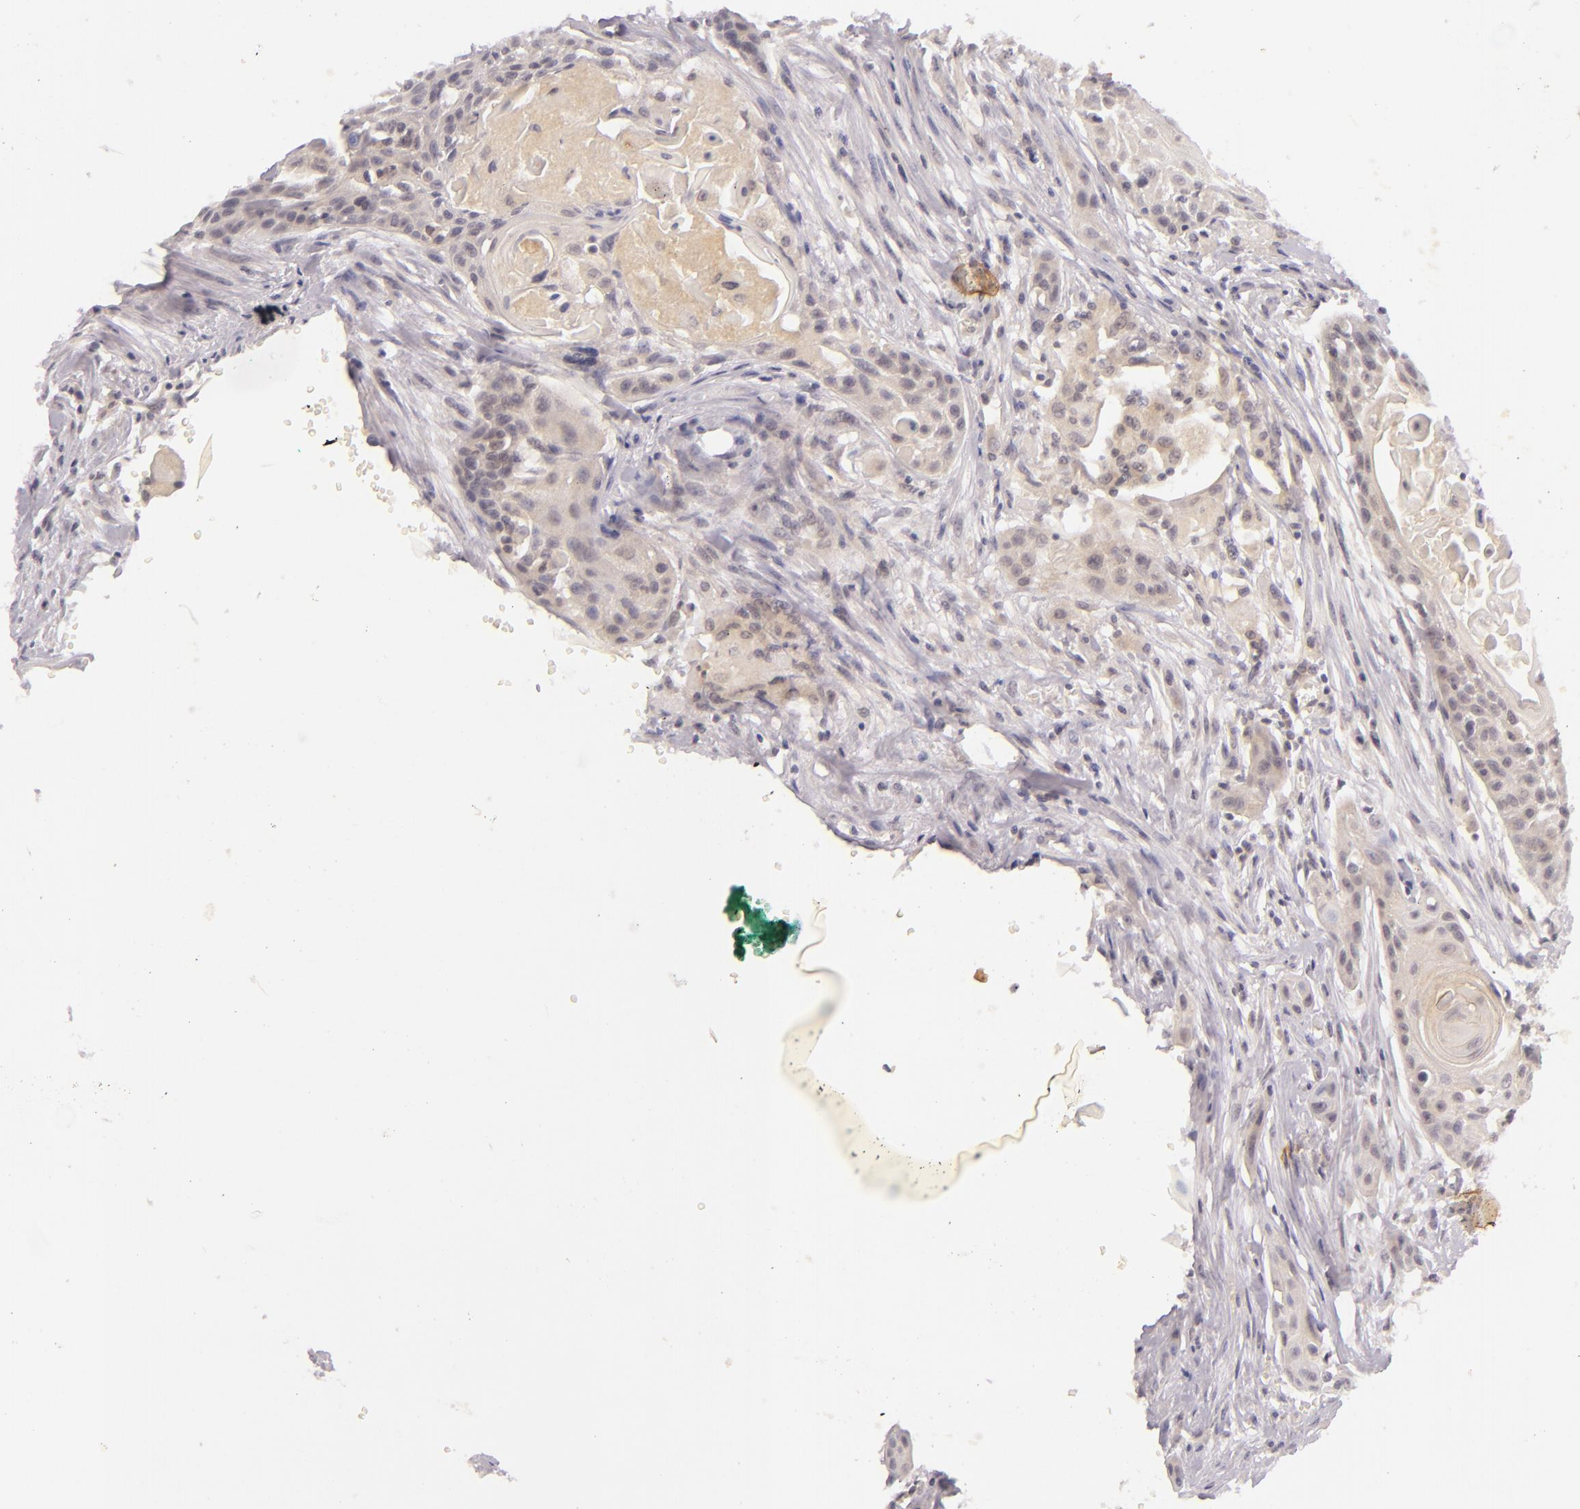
{"staining": {"intensity": "weak", "quantity": "25%-75%", "location": "cytoplasmic/membranous"}, "tissue": "head and neck cancer", "cell_type": "Tumor cells", "image_type": "cancer", "snomed": [{"axis": "morphology", "description": "Squamous cell carcinoma, NOS"}, {"axis": "morphology", "description": "Squamous cell carcinoma, metastatic, NOS"}, {"axis": "topography", "description": "Lymph node"}, {"axis": "topography", "description": "Salivary gland"}, {"axis": "topography", "description": "Head-Neck"}], "caption": "This image displays immunohistochemistry (IHC) staining of human head and neck cancer, with low weak cytoplasmic/membranous expression in approximately 25%-75% of tumor cells.", "gene": "CASP8", "patient": {"sex": "female", "age": 74}}